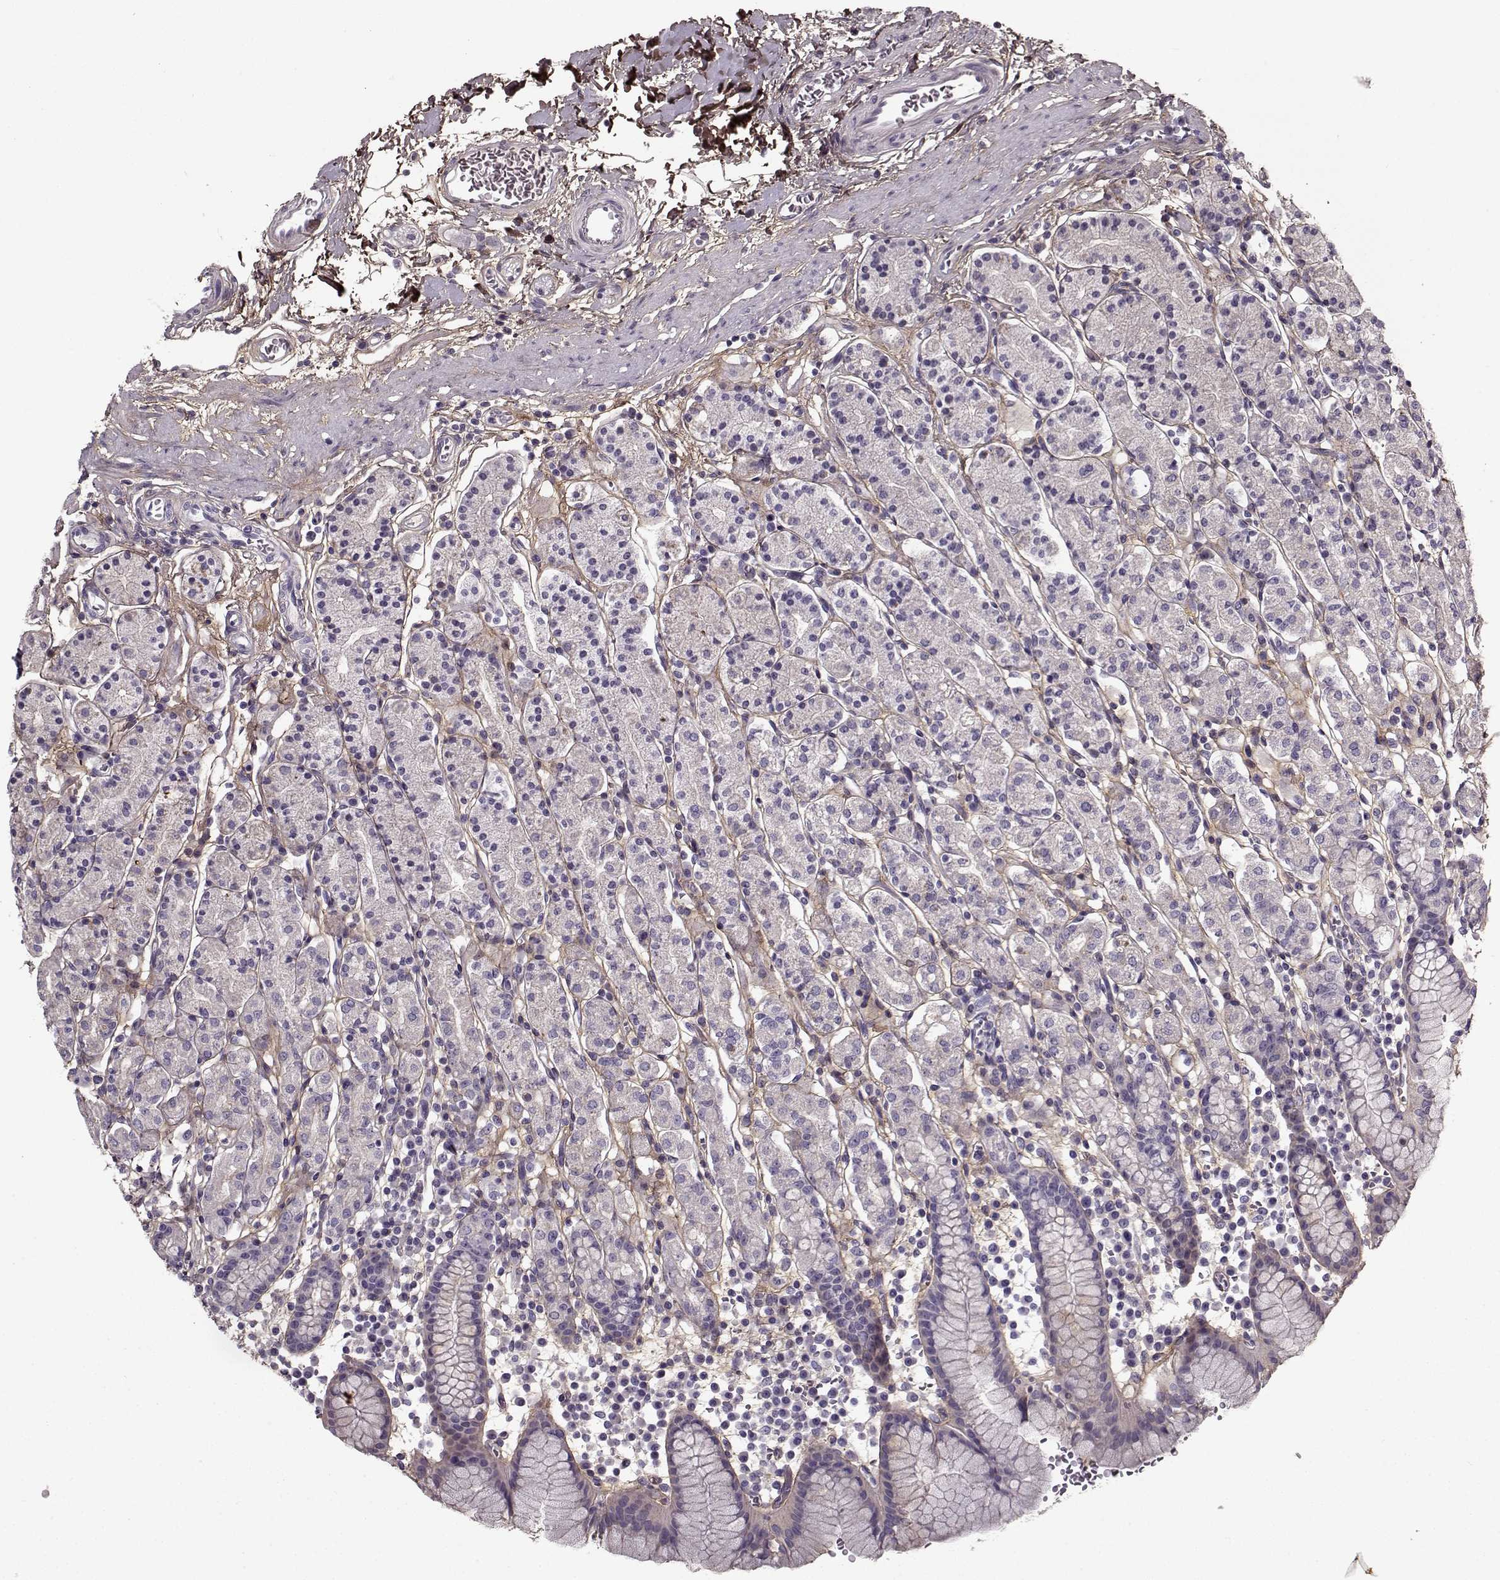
{"staining": {"intensity": "negative", "quantity": "none", "location": "none"}, "tissue": "stomach", "cell_type": "Glandular cells", "image_type": "normal", "snomed": [{"axis": "morphology", "description": "Normal tissue, NOS"}, {"axis": "topography", "description": "Stomach, upper"}, {"axis": "topography", "description": "Stomach"}], "caption": "Normal stomach was stained to show a protein in brown. There is no significant positivity in glandular cells. (Stains: DAB immunohistochemistry (IHC) with hematoxylin counter stain, Microscopy: brightfield microscopy at high magnification).", "gene": "LUM", "patient": {"sex": "male", "age": 62}}